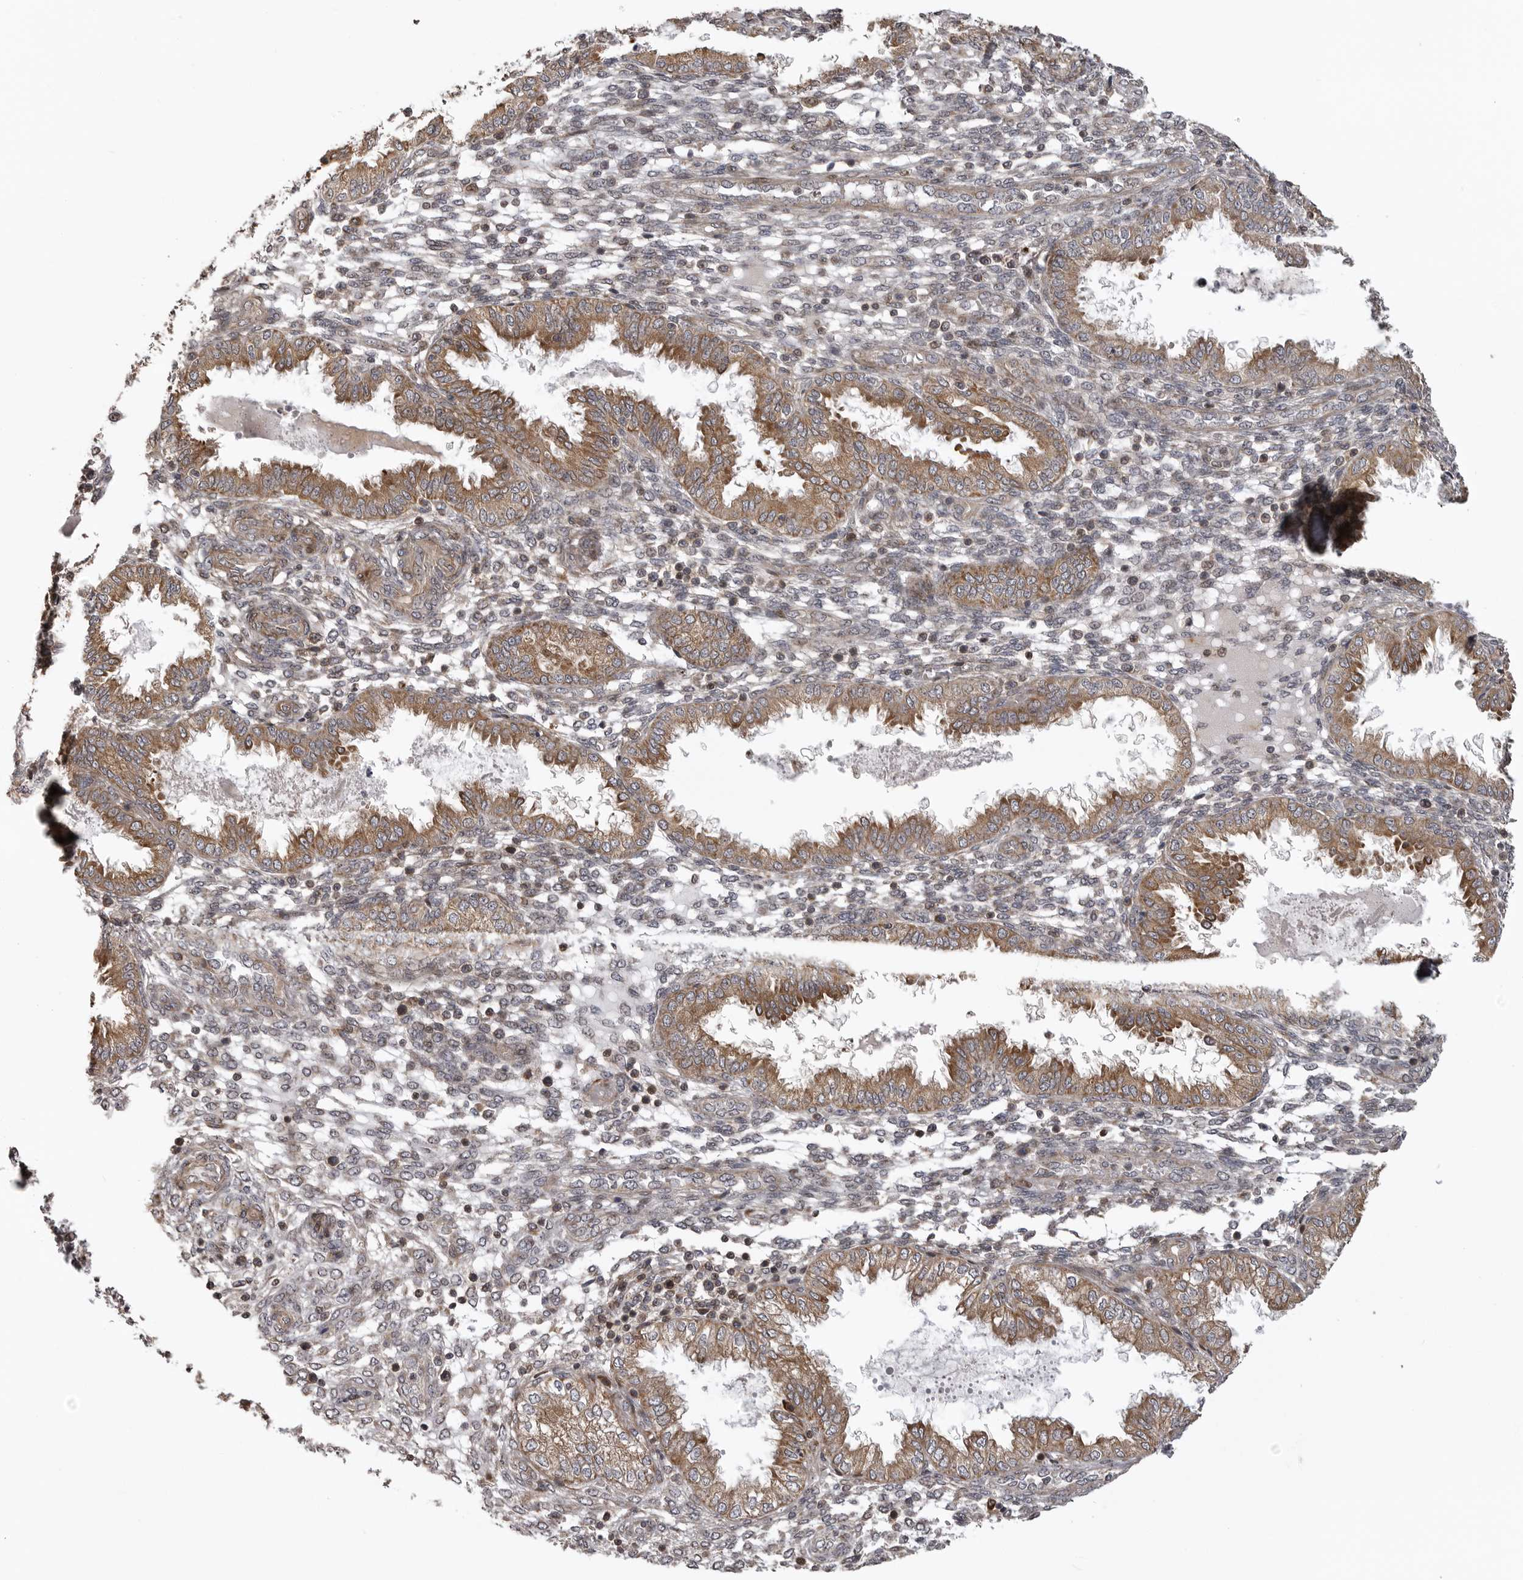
{"staining": {"intensity": "weak", "quantity": "25%-75%", "location": "cytoplasmic/membranous"}, "tissue": "endometrium", "cell_type": "Cells in endometrial stroma", "image_type": "normal", "snomed": [{"axis": "morphology", "description": "Normal tissue, NOS"}, {"axis": "topography", "description": "Endometrium"}], "caption": "This micrograph demonstrates immunohistochemistry staining of benign human endometrium, with low weak cytoplasmic/membranous staining in approximately 25%-75% of cells in endometrial stroma.", "gene": "ZNRF1", "patient": {"sex": "female", "age": 33}}